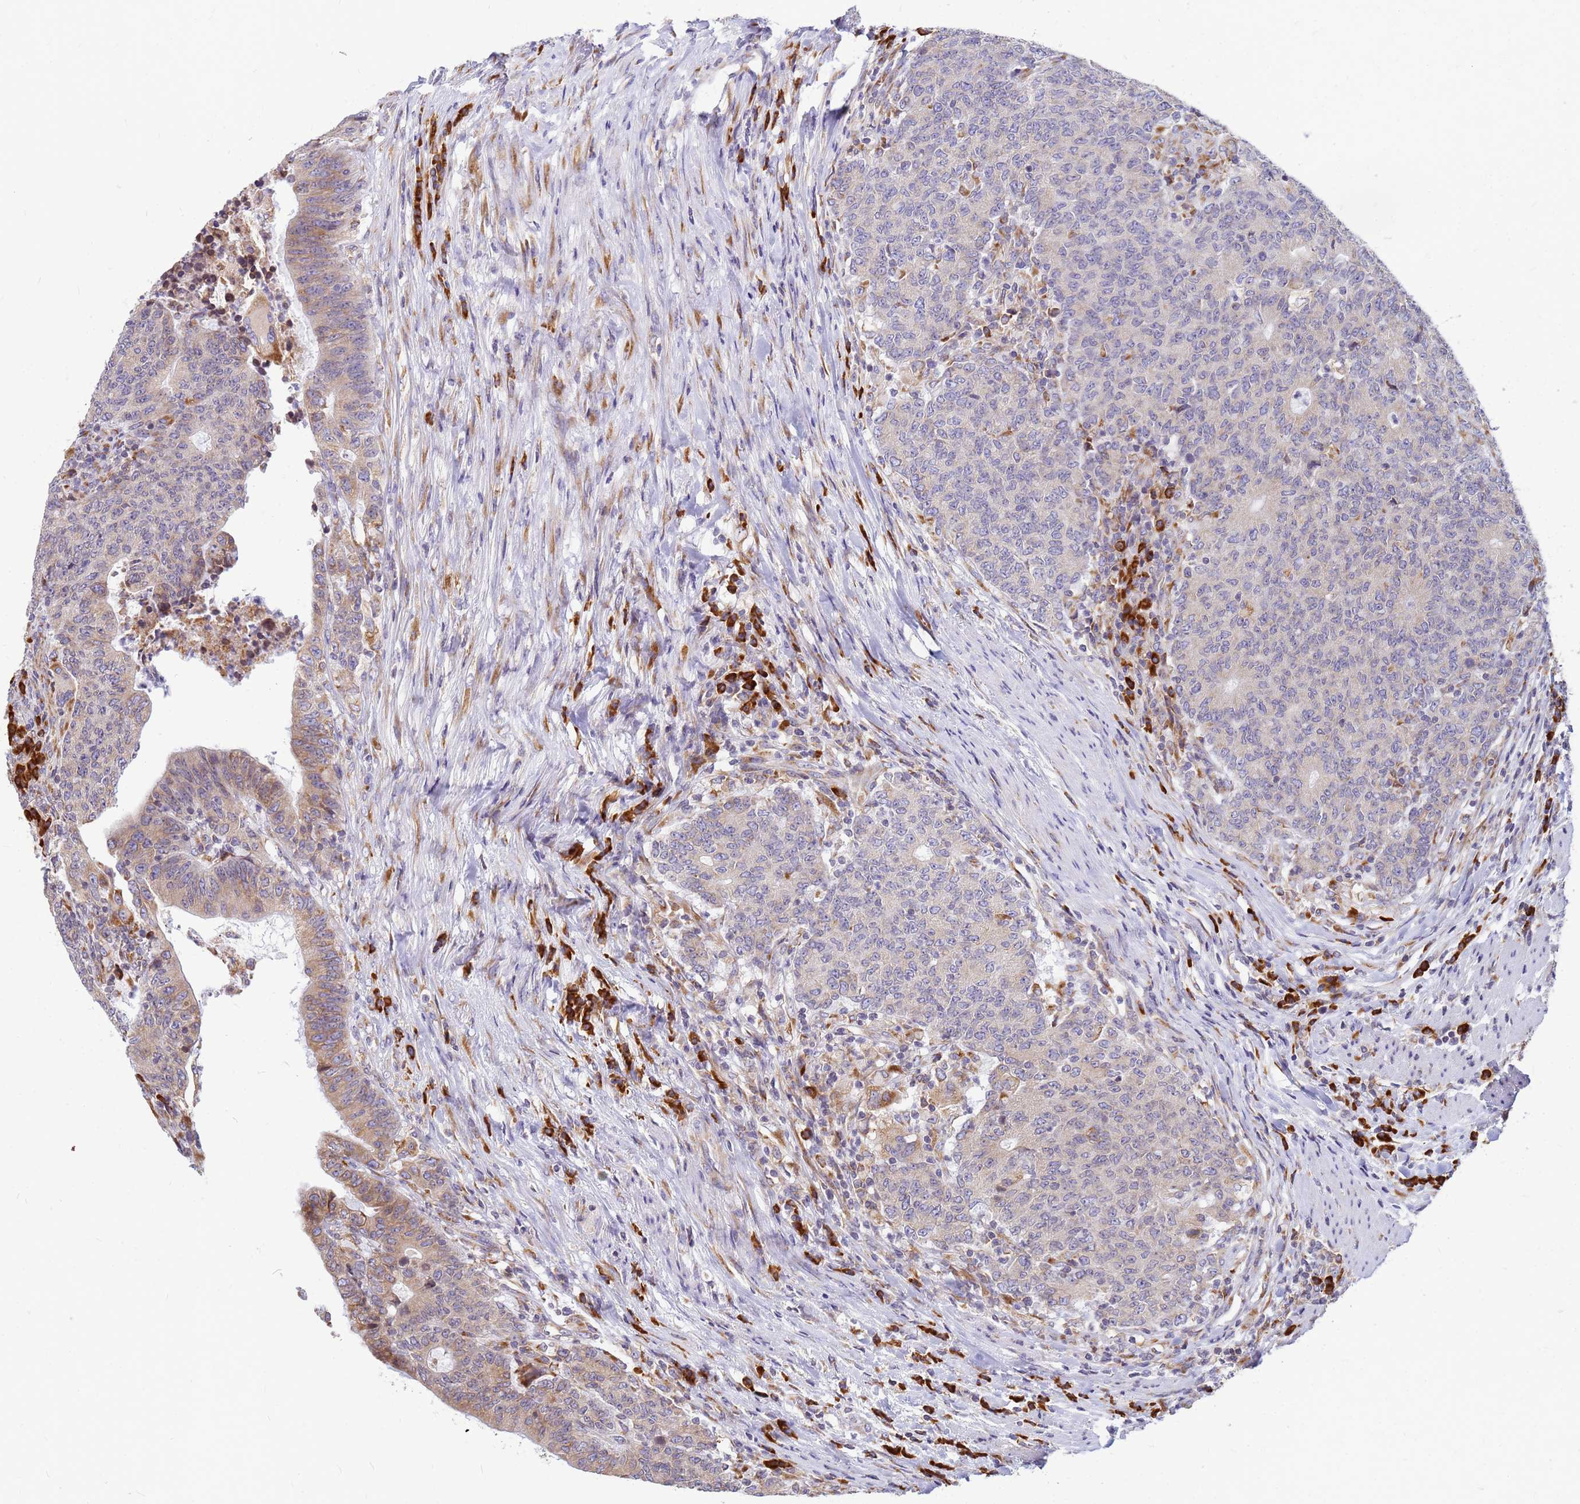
{"staining": {"intensity": "moderate", "quantity": "<25%", "location": "cytoplasmic/membranous"}, "tissue": "colorectal cancer", "cell_type": "Tumor cells", "image_type": "cancer", "snomed": [{"axis": "morphology", "description": "Adenocarcinoma, NOS"}, {"axis": "topography", "description": "Colon"}], "caption": "An IHC photomicrograph of tumor tissue is shown. Protein staining in brown highlights moderate cytoplasmic/membranous positivity in colorectal cancer within tumor cells. (IHC, brightfield microscopy, high magnification).", "gene": "SSR4", "patient": {"sex": "female", "age": 75}}